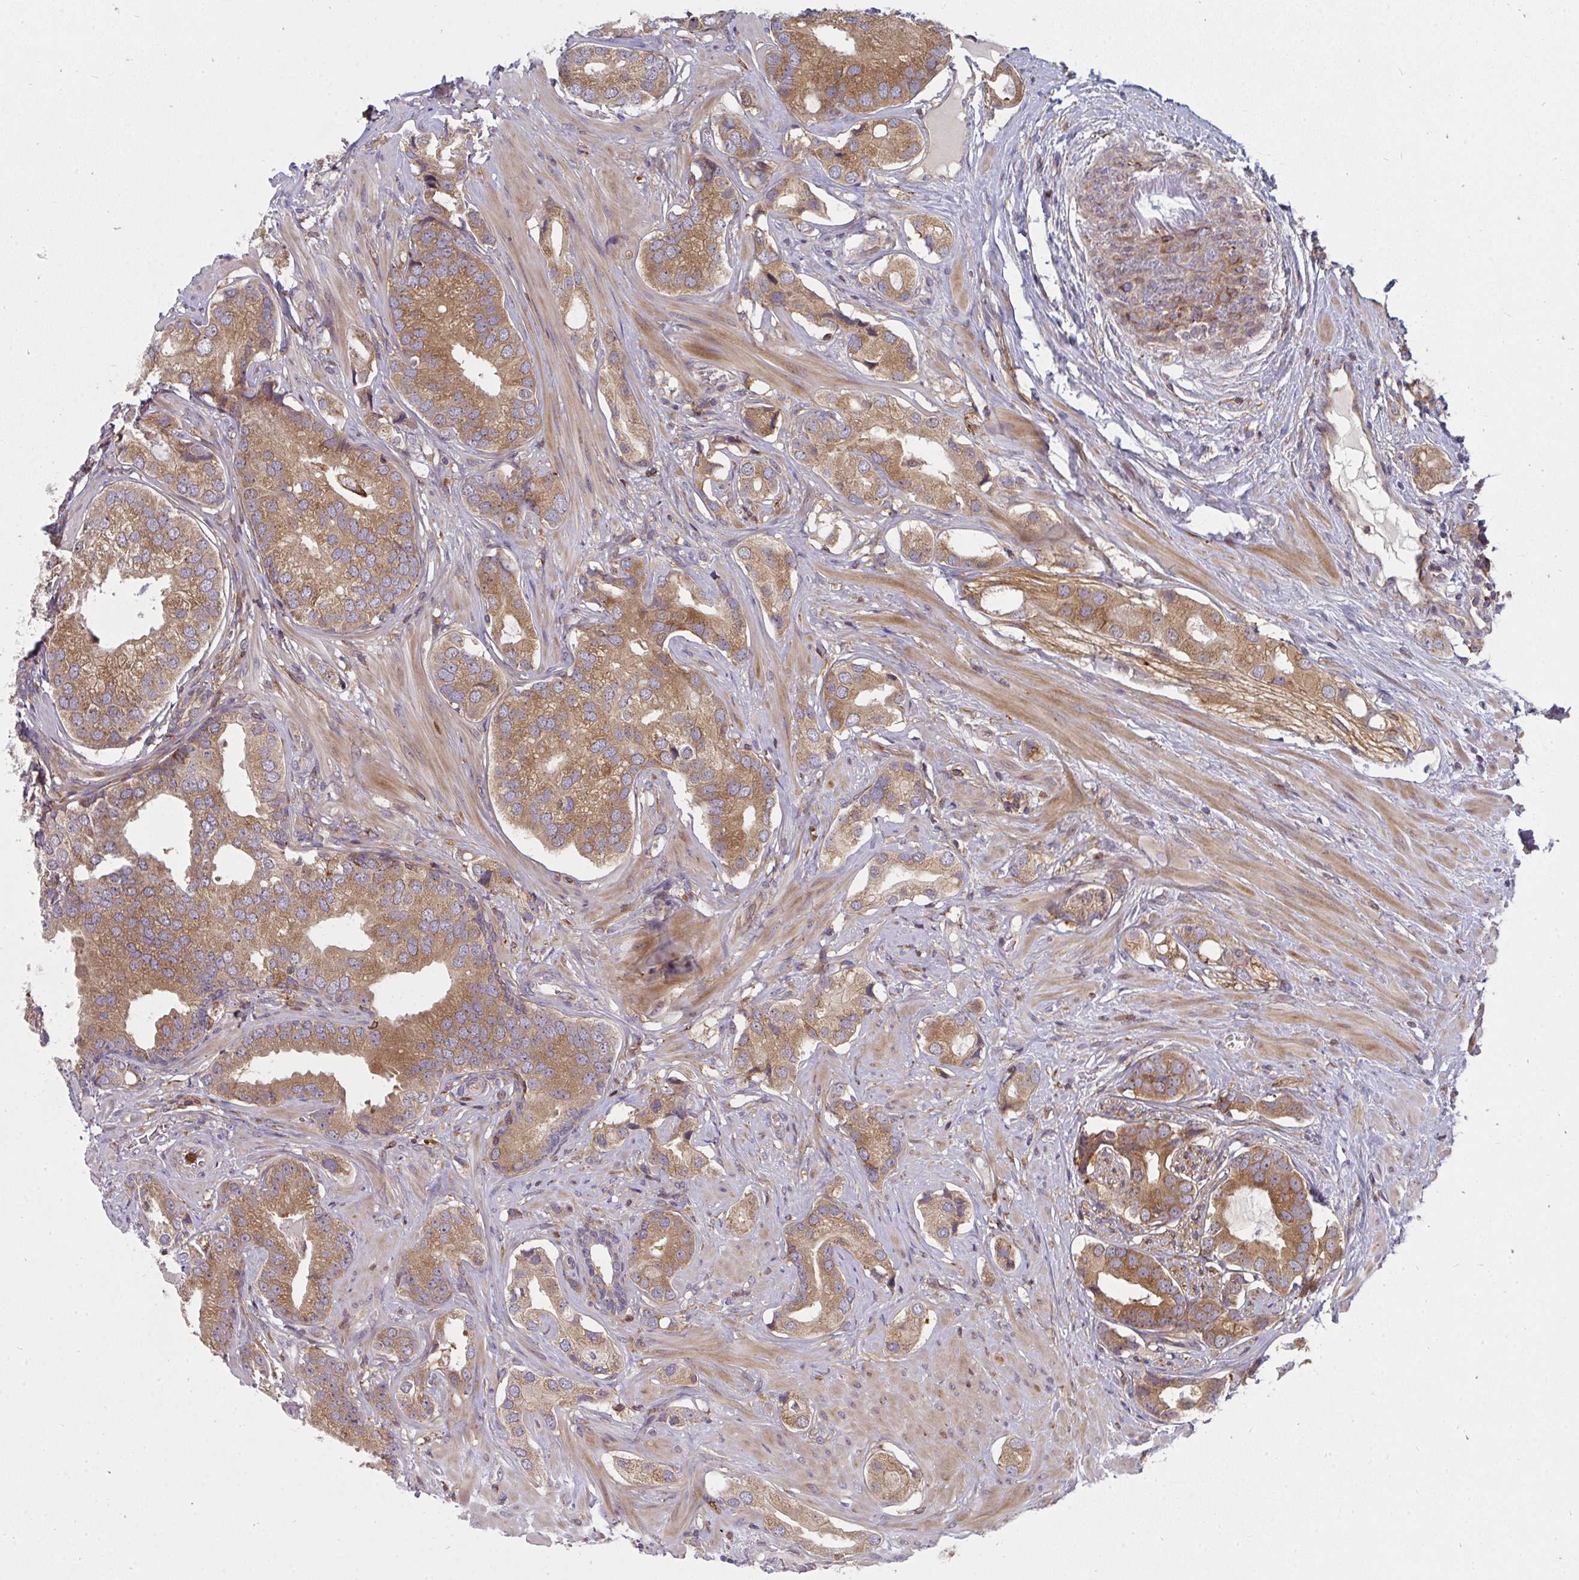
{"staining": {"intensity": "moderate", "quantity": ">75%", "location": "cytoplasmic/membranous"}, "tissue": "prostate cancer", "cell_type": "Tumor cells", "image_type": "cancer", "snomed": [{"axis": "morphology", "description": "Adenocarcinoma, Low grade"}, {"axis": "topography", "description": "Prostate"}], "caption": "Tumor cells reveal medium levels of moderate cytoplasmic/membranous staining in approximately >75% of cells in human prostate low-grade adenocarcinoma. Using DAB (brown) and hematoxylin (blue) stains, captured at high magnification using brightfield microscopy.", "gene": "CSF3R", "patient": {"sex": "male", "age": 61}}